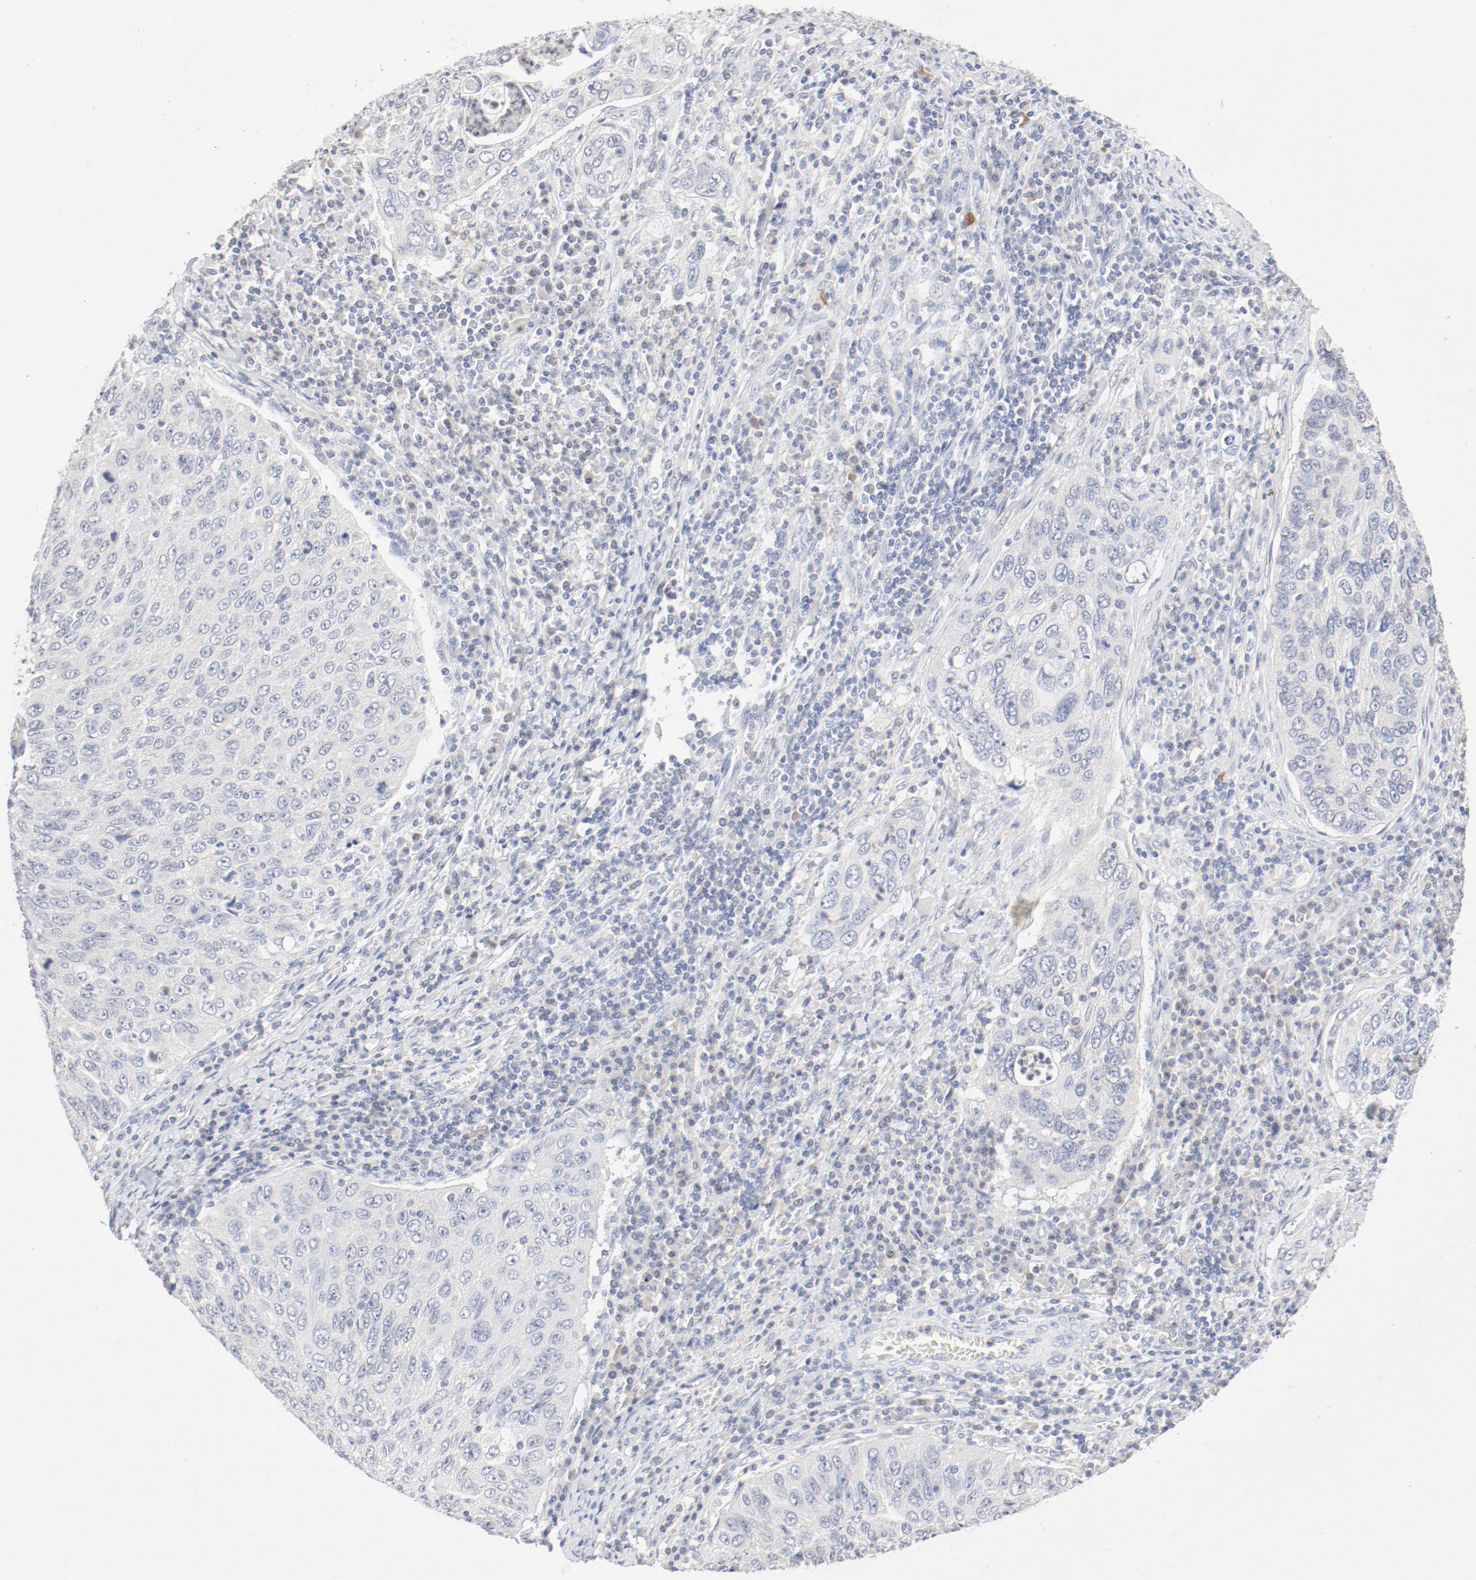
{"staining": {"intensity": "negative", "quantity": "none", "location": "none"}, "tissue": "cervical cancer", "cell_type": "Tumor cells", "image_type": "cancer", "snomed": [{"axis": "morphology", "description": "Squamous cell carcinoma, NOS"}, {"axis": "topography", "description": "Cervix"}], "caption": "Cervical squamous cell carcinoma was stained to show a protein in brown. There is no significant expression in tumor cells.", "gene": "PGM1", "patient": {"sex": "female", "age": 53}}